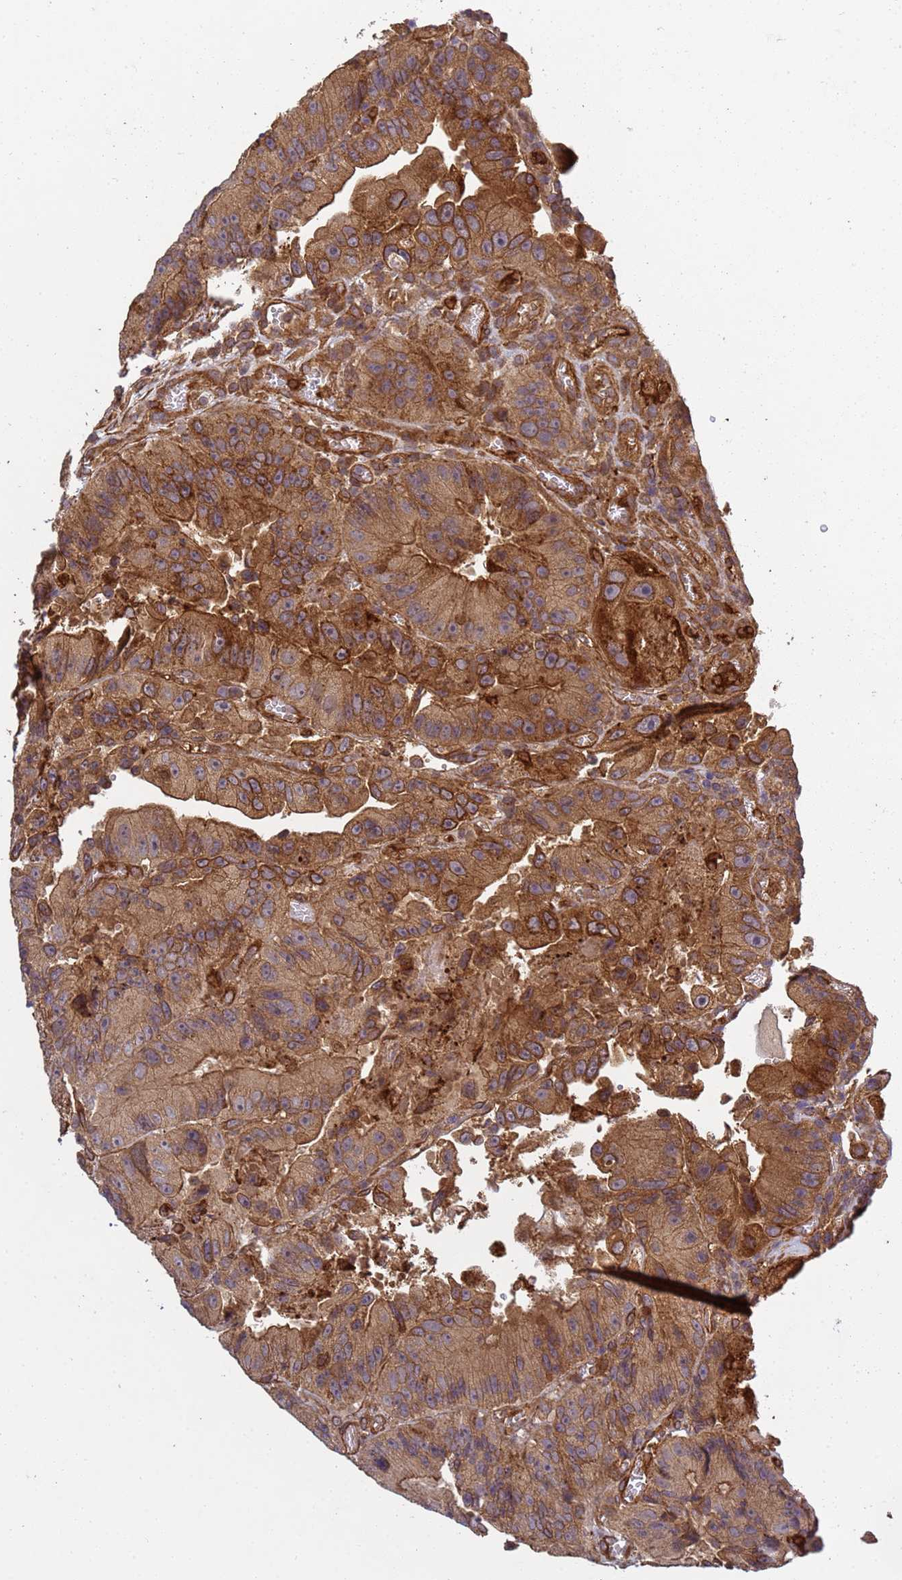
{"staining": {"intensity": "moderate", "quantity": ">75%", "location": "cytoplasmic/membranous"}, "tissue": "colorectal cancer", "cell_type": "Tumor cells", "image_type": "cancer", "snomed": [{"axis": "morphology", "description": "Adenocarcinoma, NOS"}, {"axis": "topography", "description": "Colon"}], "caption": "Immunohistochemical staining of colorectal cancer exhibits medium levels of moderate cytoplasmic/membranous expression in approximately >75% of tumor cells.", "gene": "C8orf34", "patient": {"sex": "female", "age": 86}}